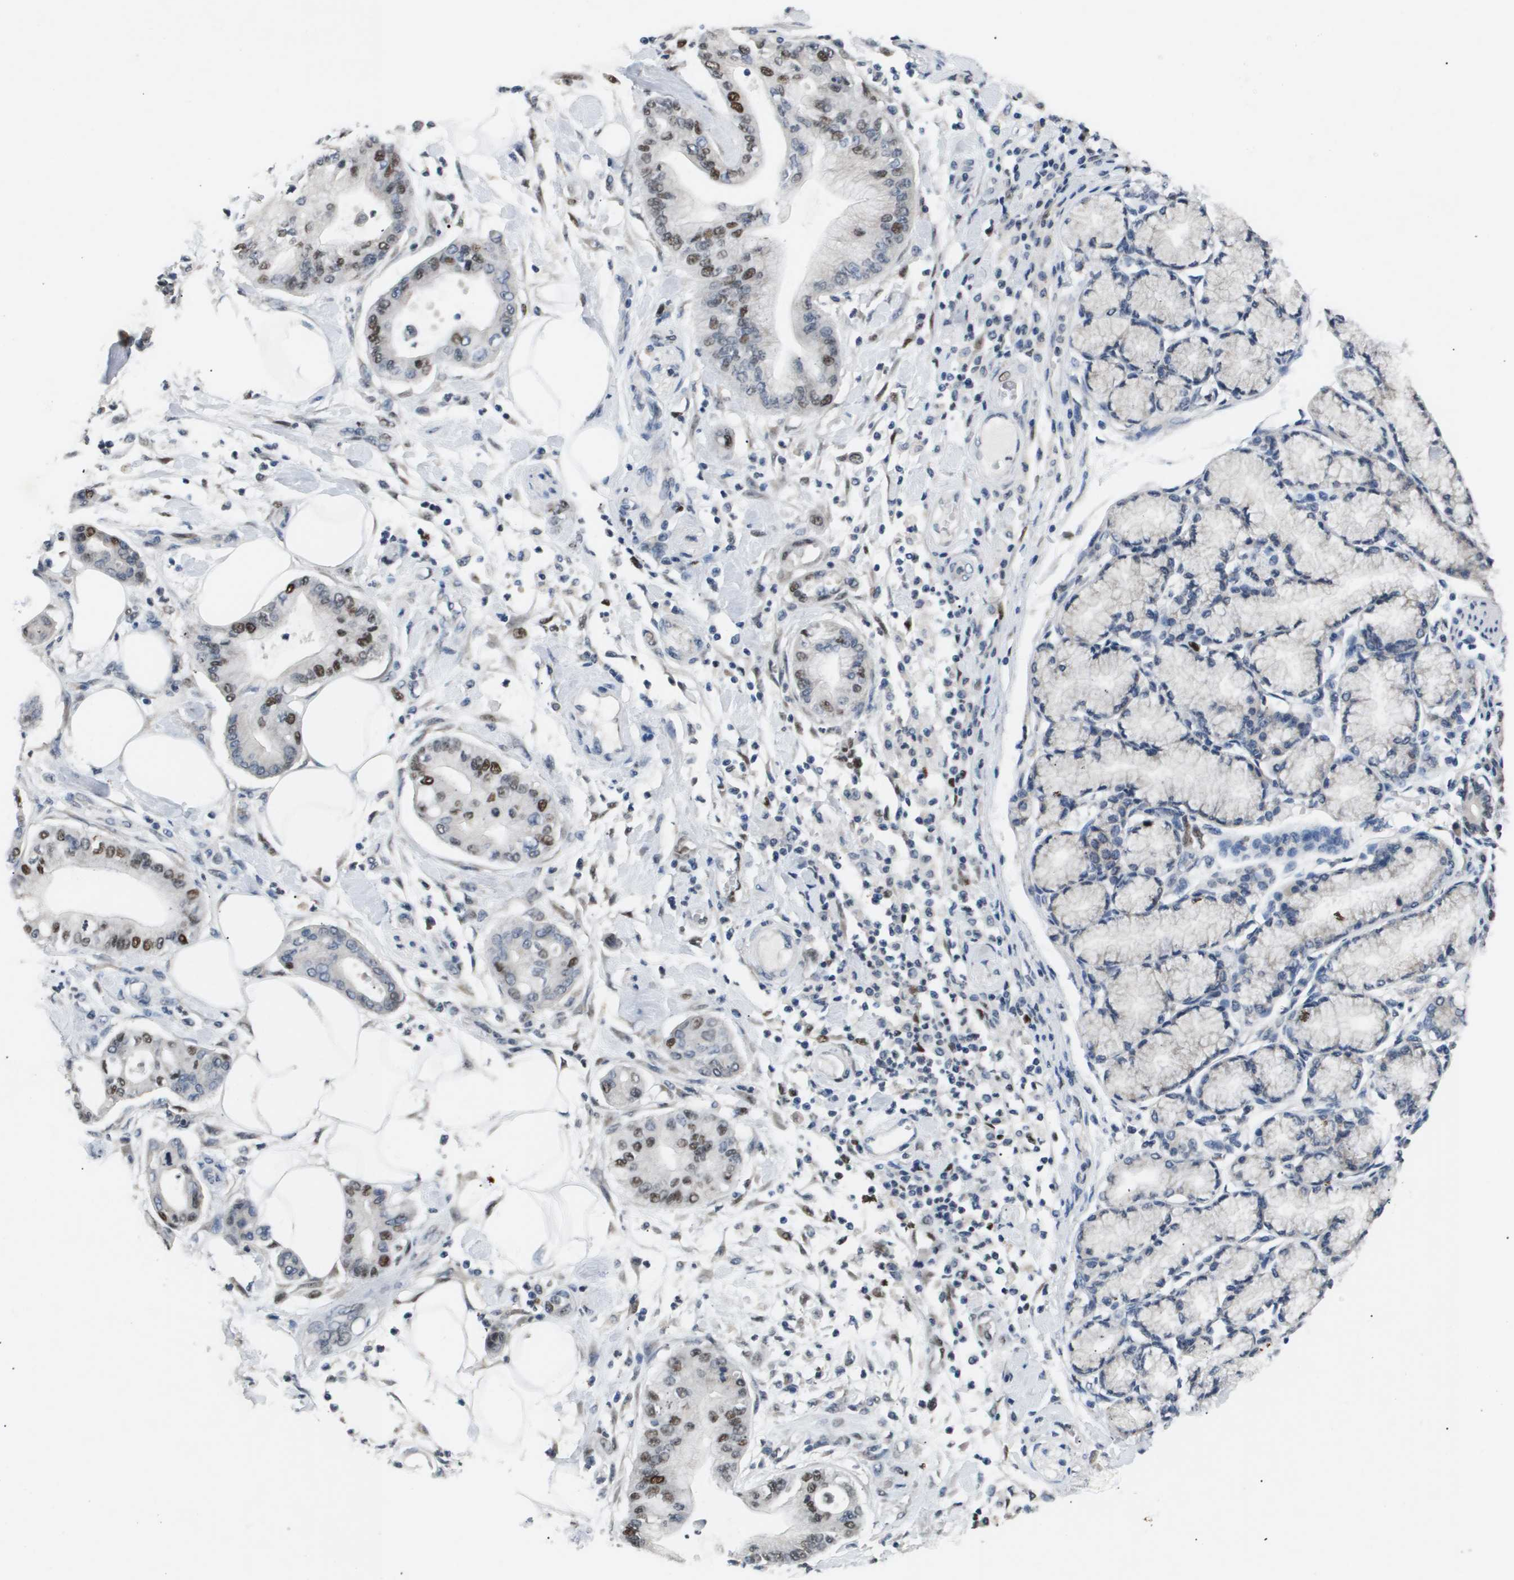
{"staining": {"intensity": "moderate", "quantity": "25%-75%", "location": "nuclear"}, "tissue": "pancreatic cancer", "cell_type": "Tumor cells", "image_type": "cancer", "snomed": [{"axis": "morphology", "description": "Adenocarcinoma, NOS"}, {"axis": "morphology", "description": "Adenocarcinoma, metastatic, NOS"}, {"axis": "topography", "description": "Lymph node"}, {"axis": "topography", "description": "Pancreas"}, {"axis": "topography", "description": "Duodenum"}], "caption": "Human metastatic adenocarcinoma (pancreatic) stained for a protein (brown) shows moderate nuclear positive expression in about 25%-75% of tumor cells.", "gene": "ANAPC2", "patient": {"sex": "female", "age": 64}}